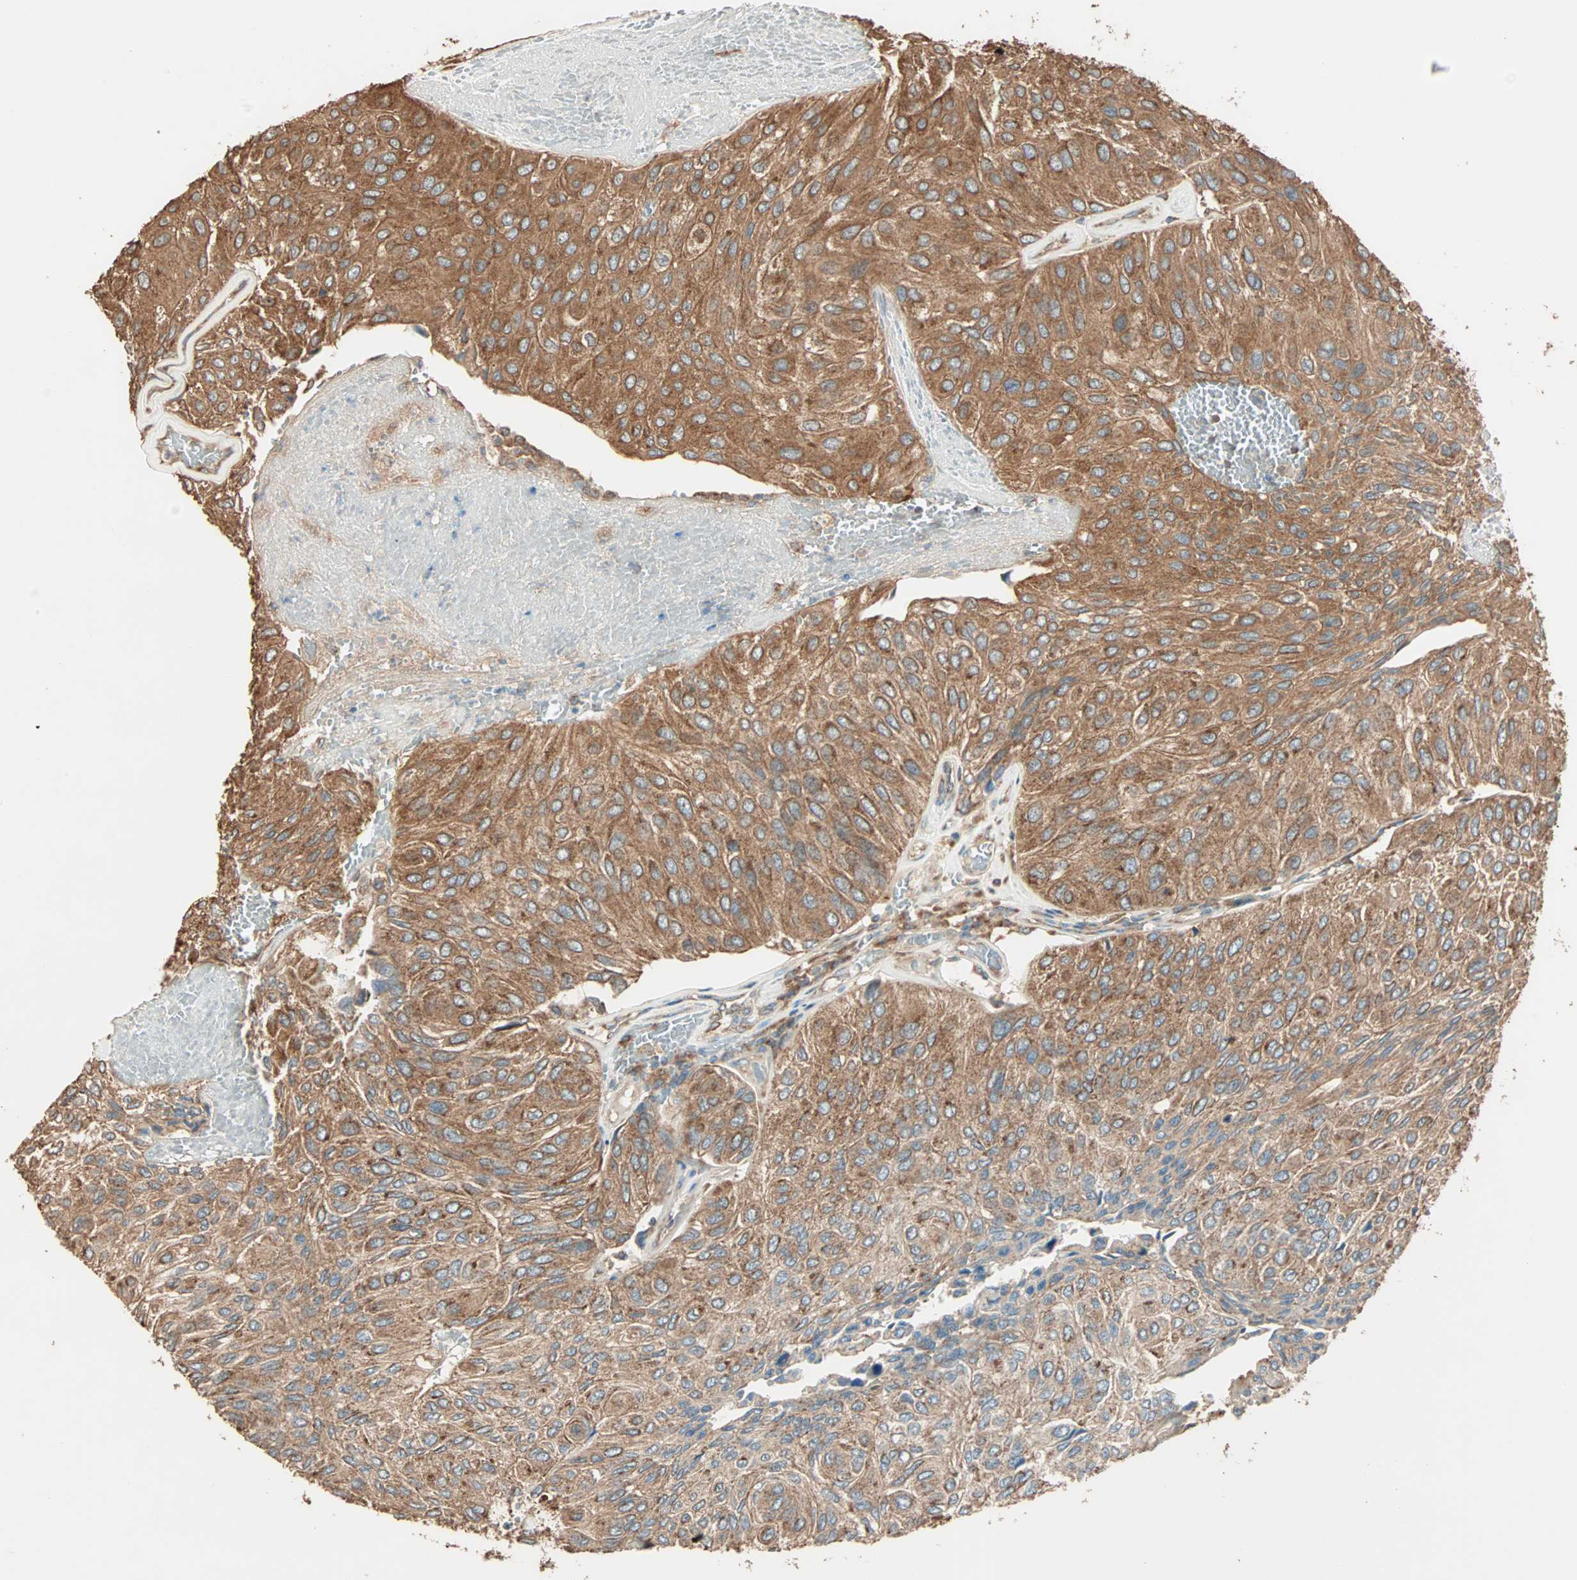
{"staining": {"intensity": "moderate", "quantity": ">75%", "location": "cytoplasmic/membranous"}, "tissue": "urothelial cancer", "cell_type": "Tumor cells", "image_type": "cancer", "snomed": [{"axis": "morphology", "description": "Urothelial carcinoma, High grade"}, {"axis": "topography", "description": "Urinary bladder"}], "caption": "Immunohistochemistry (IHC) (DAB (3,3'-diaminobenzidine)) staining of urothelial cancer displays moderate cytoplasmic/membranous protein positivity in about >75% of tumor cells.", "gene": "EIF4G2", "patient": {"sex": "male", "age": 66}}